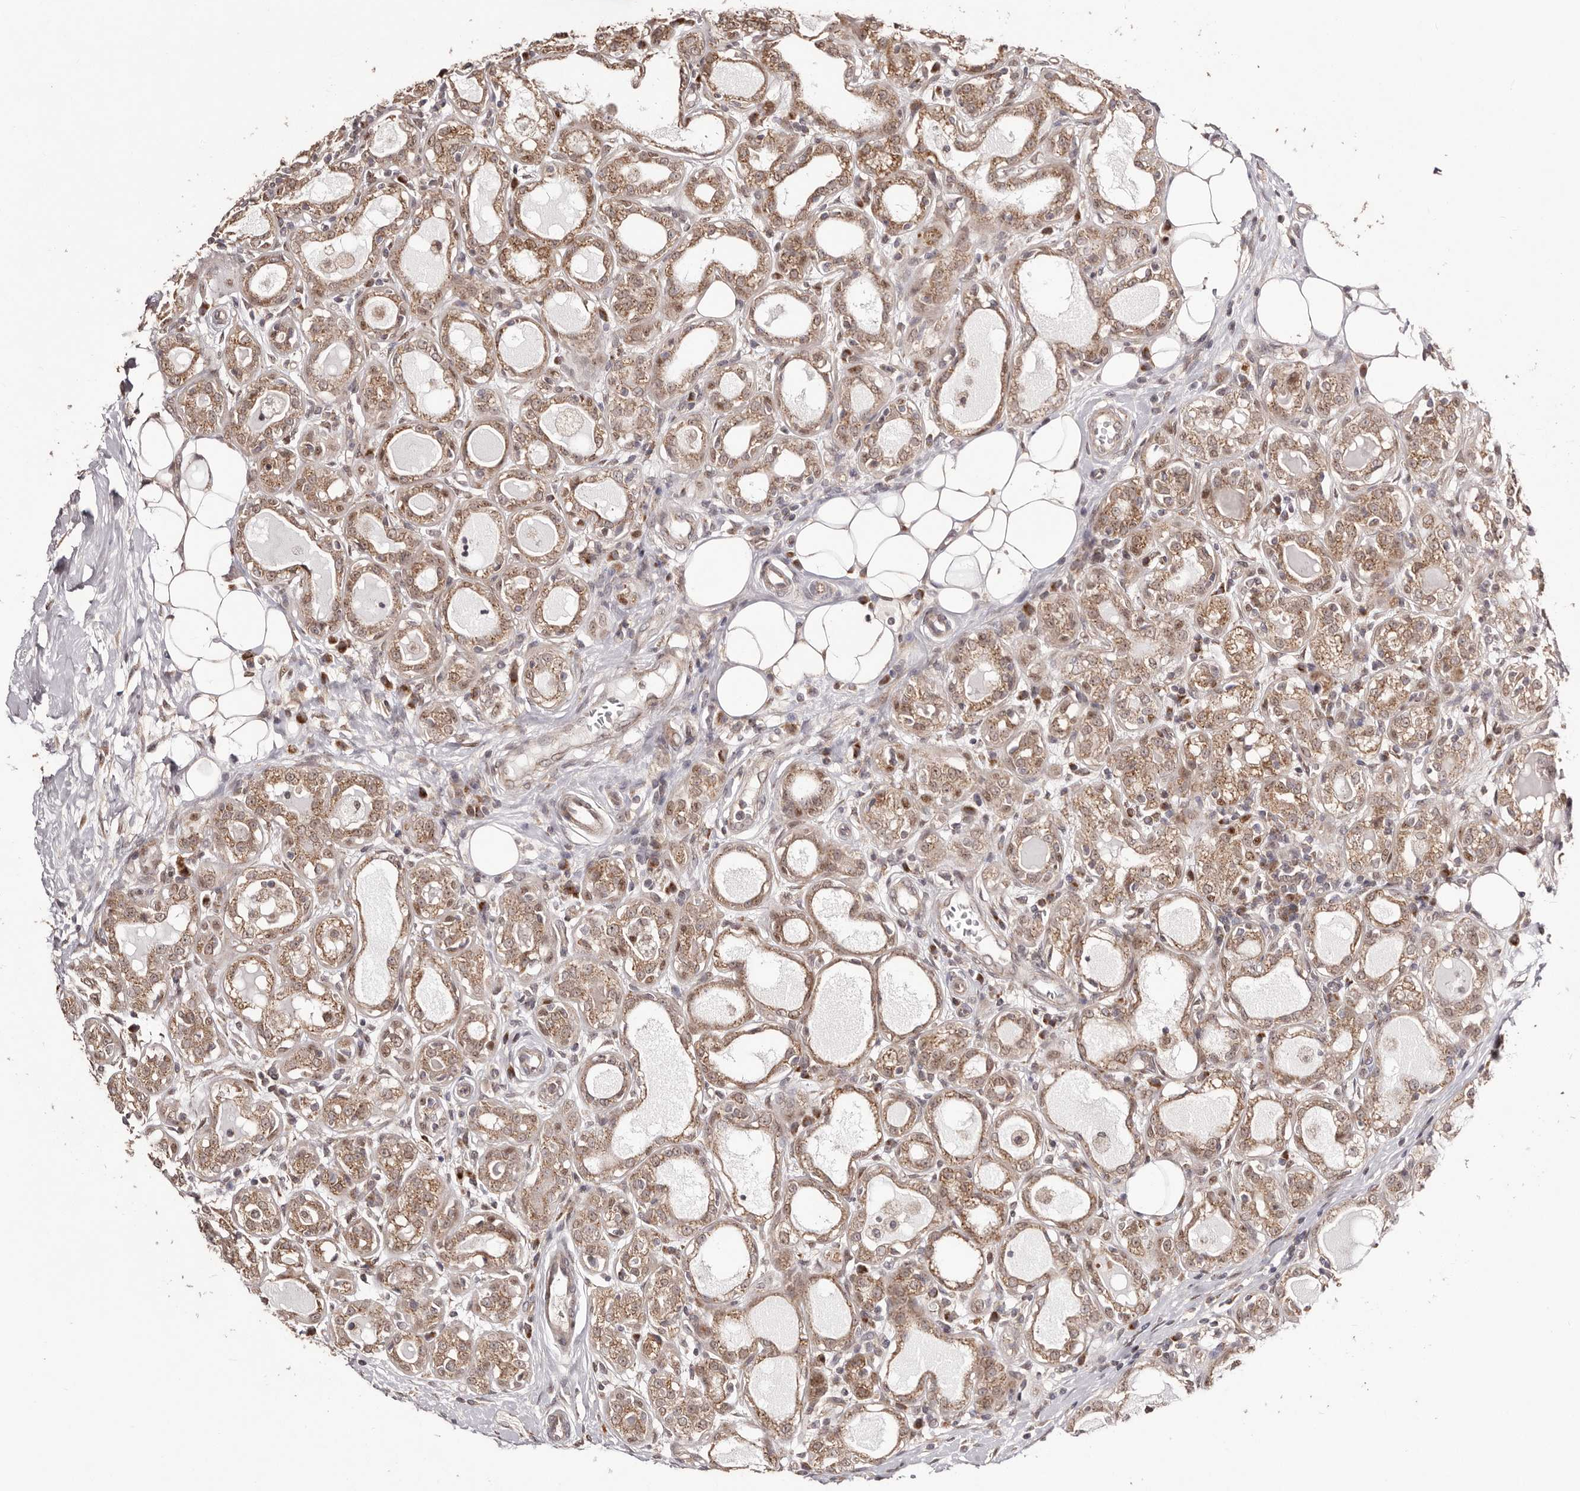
{"staining": {"intensity": "moderate", "quantity": ">75%", "location": "cytoplasmic/membranous"}, "tissue": "breast cancer", "cell_type": "Tumor cells", "image_type": "cancer", "snomed": [{"axis": "morphology", "description": "Duct carcinoma"}, {"axis": "topography", "description": "Breast"}], "caption": "Breast cancer (invasive ductal carcinoma) stained with a brown dye reveals moderate cytoplasmic/membranous positive positivity in approximately >75% of tumor cells.", "gene": "EGR3", "patient": {"sex": "female", "age": 27}}